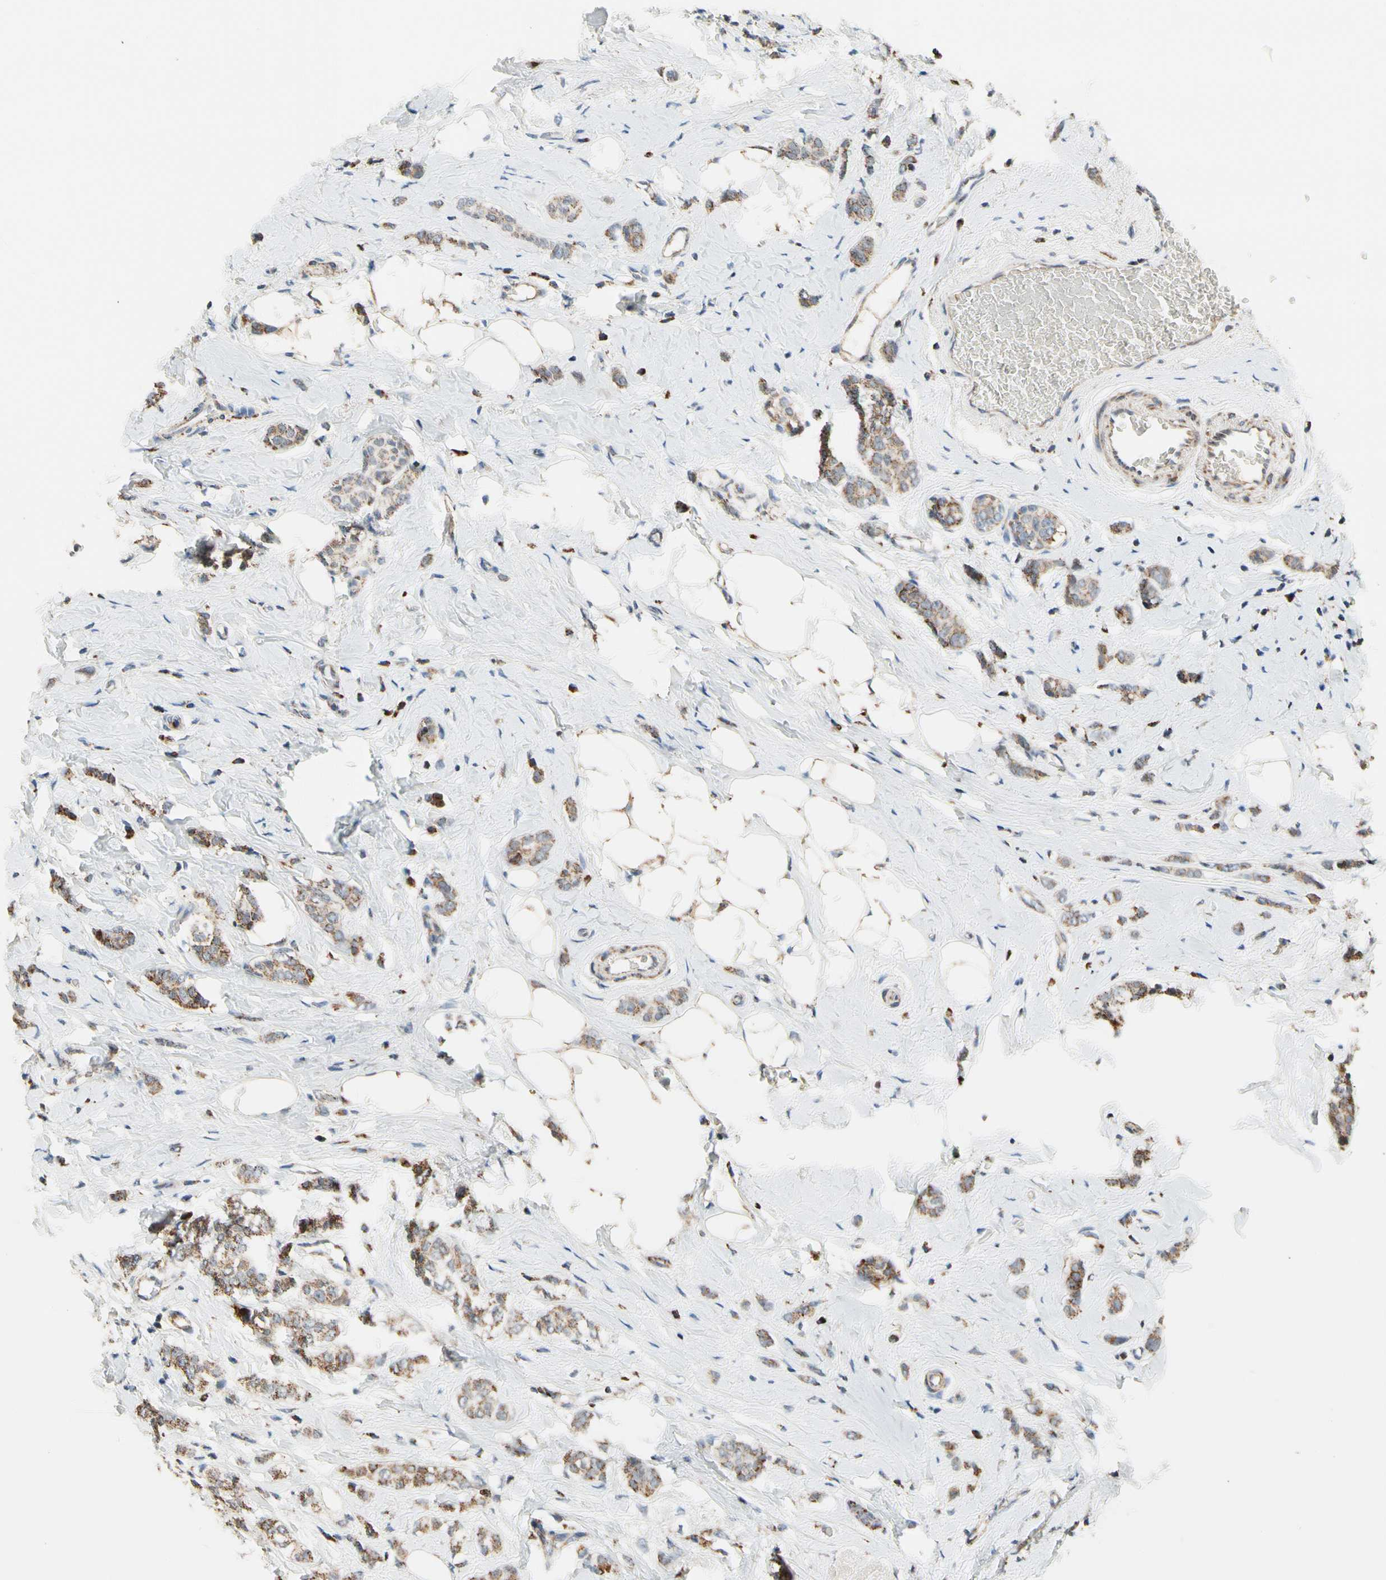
{"staining": {"intensity": "moderate", "quantity": ">75%", "location": "cytoplasmic/membranous"}, "tissue": "breast cancer", "cell_type": "Tumor cells", "image_type": "cancer", "snomed": [{"axis": "morphology", "description": "Lobular carcinoma"}, {"axis": "topography", "description": "Breast"}], "caption": "Immunohistochemistry (IHC) photomicrograph of human breast cancer stained for a protein (brown), which displays medium levels of moderate cytoplasmic/membranous expression in about >75% of tumor cells.", "gene": "KHDC4", "patient": {"sex": "female", "age": 60}}